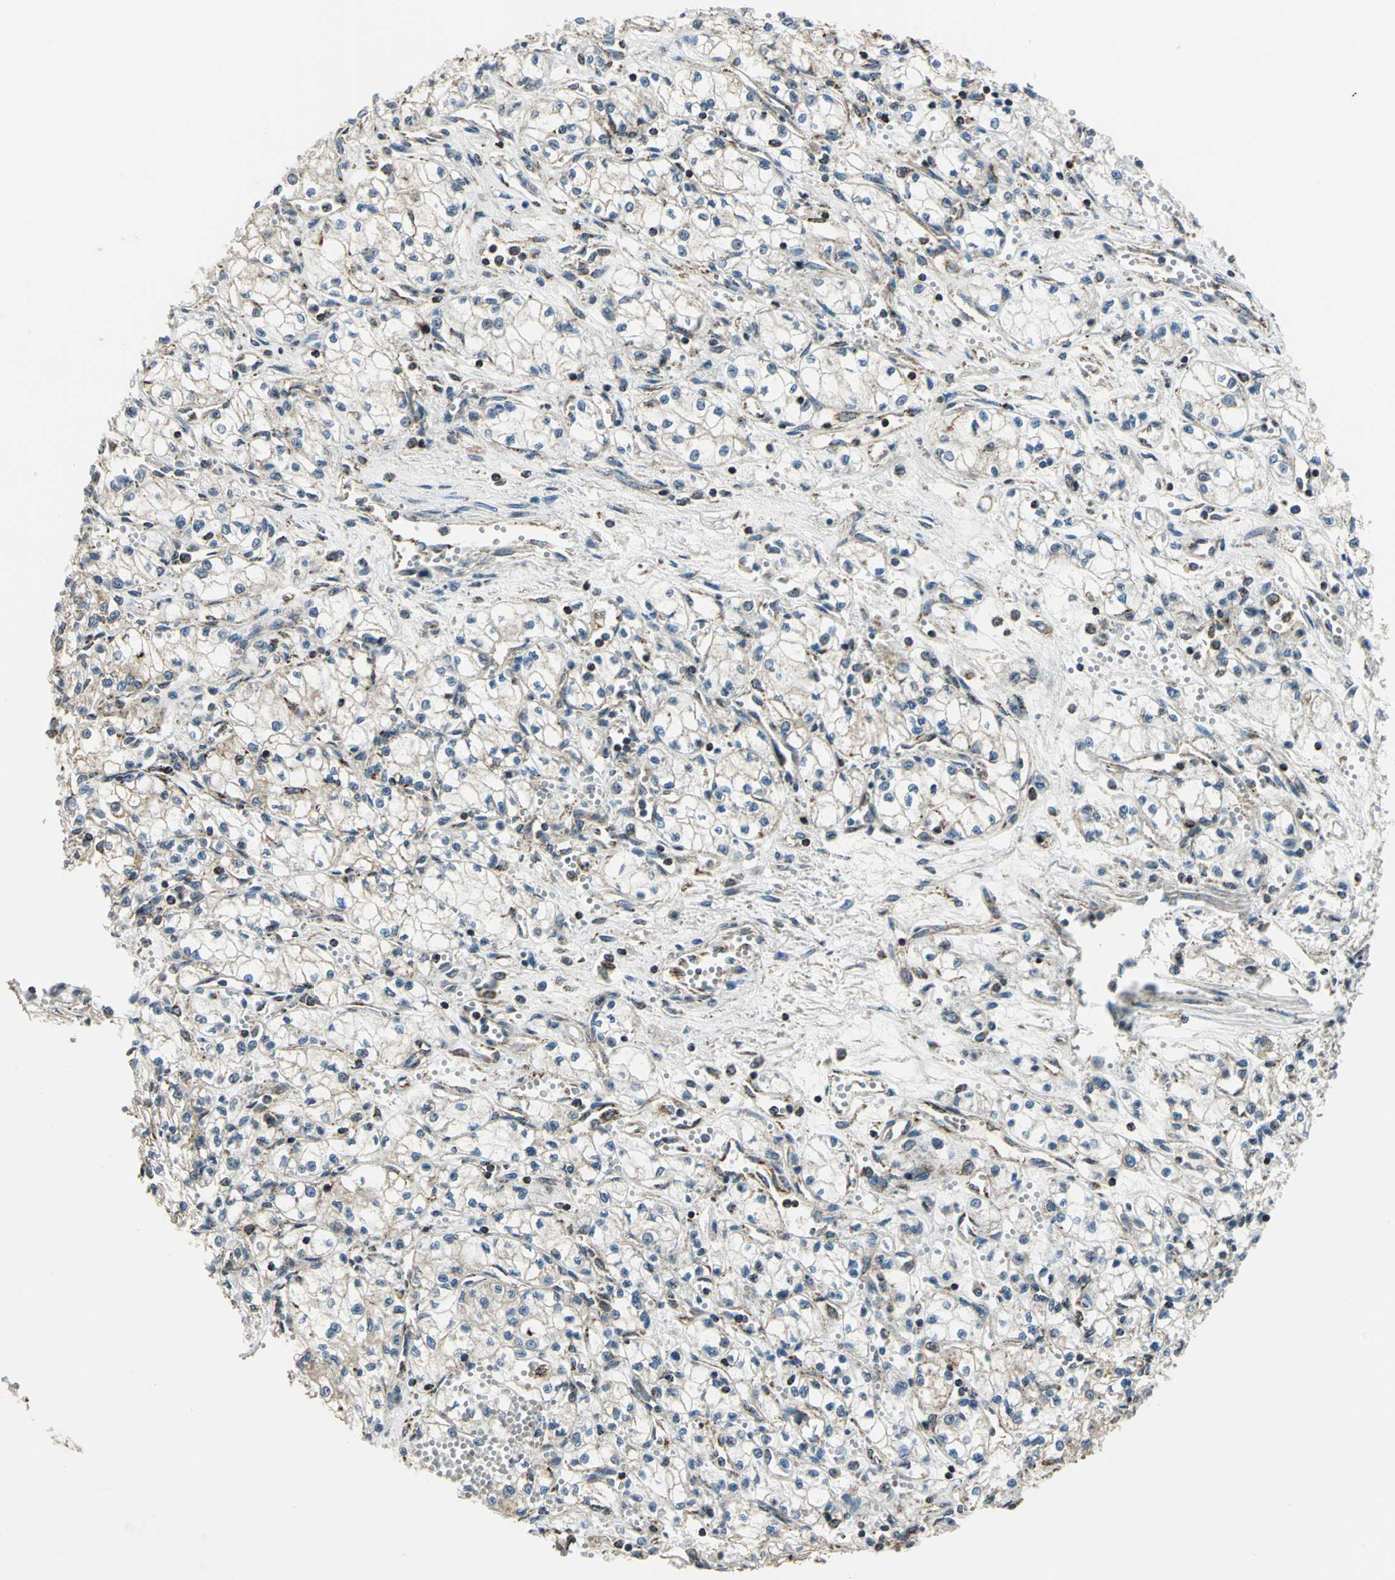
{"staining": {"intensity": "weak", "quantity": "<25%", "location": "cytoplasmic/membranous"}, "tissue": "renal cancer", "cell_type": "Tumor cells", "image_type": "cancer", "snomed": [{"axis": "morphology", "description": "Normal tissue, NOS"}, {"axis": "morphology", "description": "Adenocarcinoma, NOS"}, {"axis": "topography", "description": "Kidney"}], "caption": "This micrograph is of renal adenocarcinoma stained with immunohistochemistry (IHC) to label a protein in brown with the nuclei are counter-stained blue. There is no staining in tumor cells.", "gene": "NUDT2", "patient": {"sex": "male", "age": 59}}